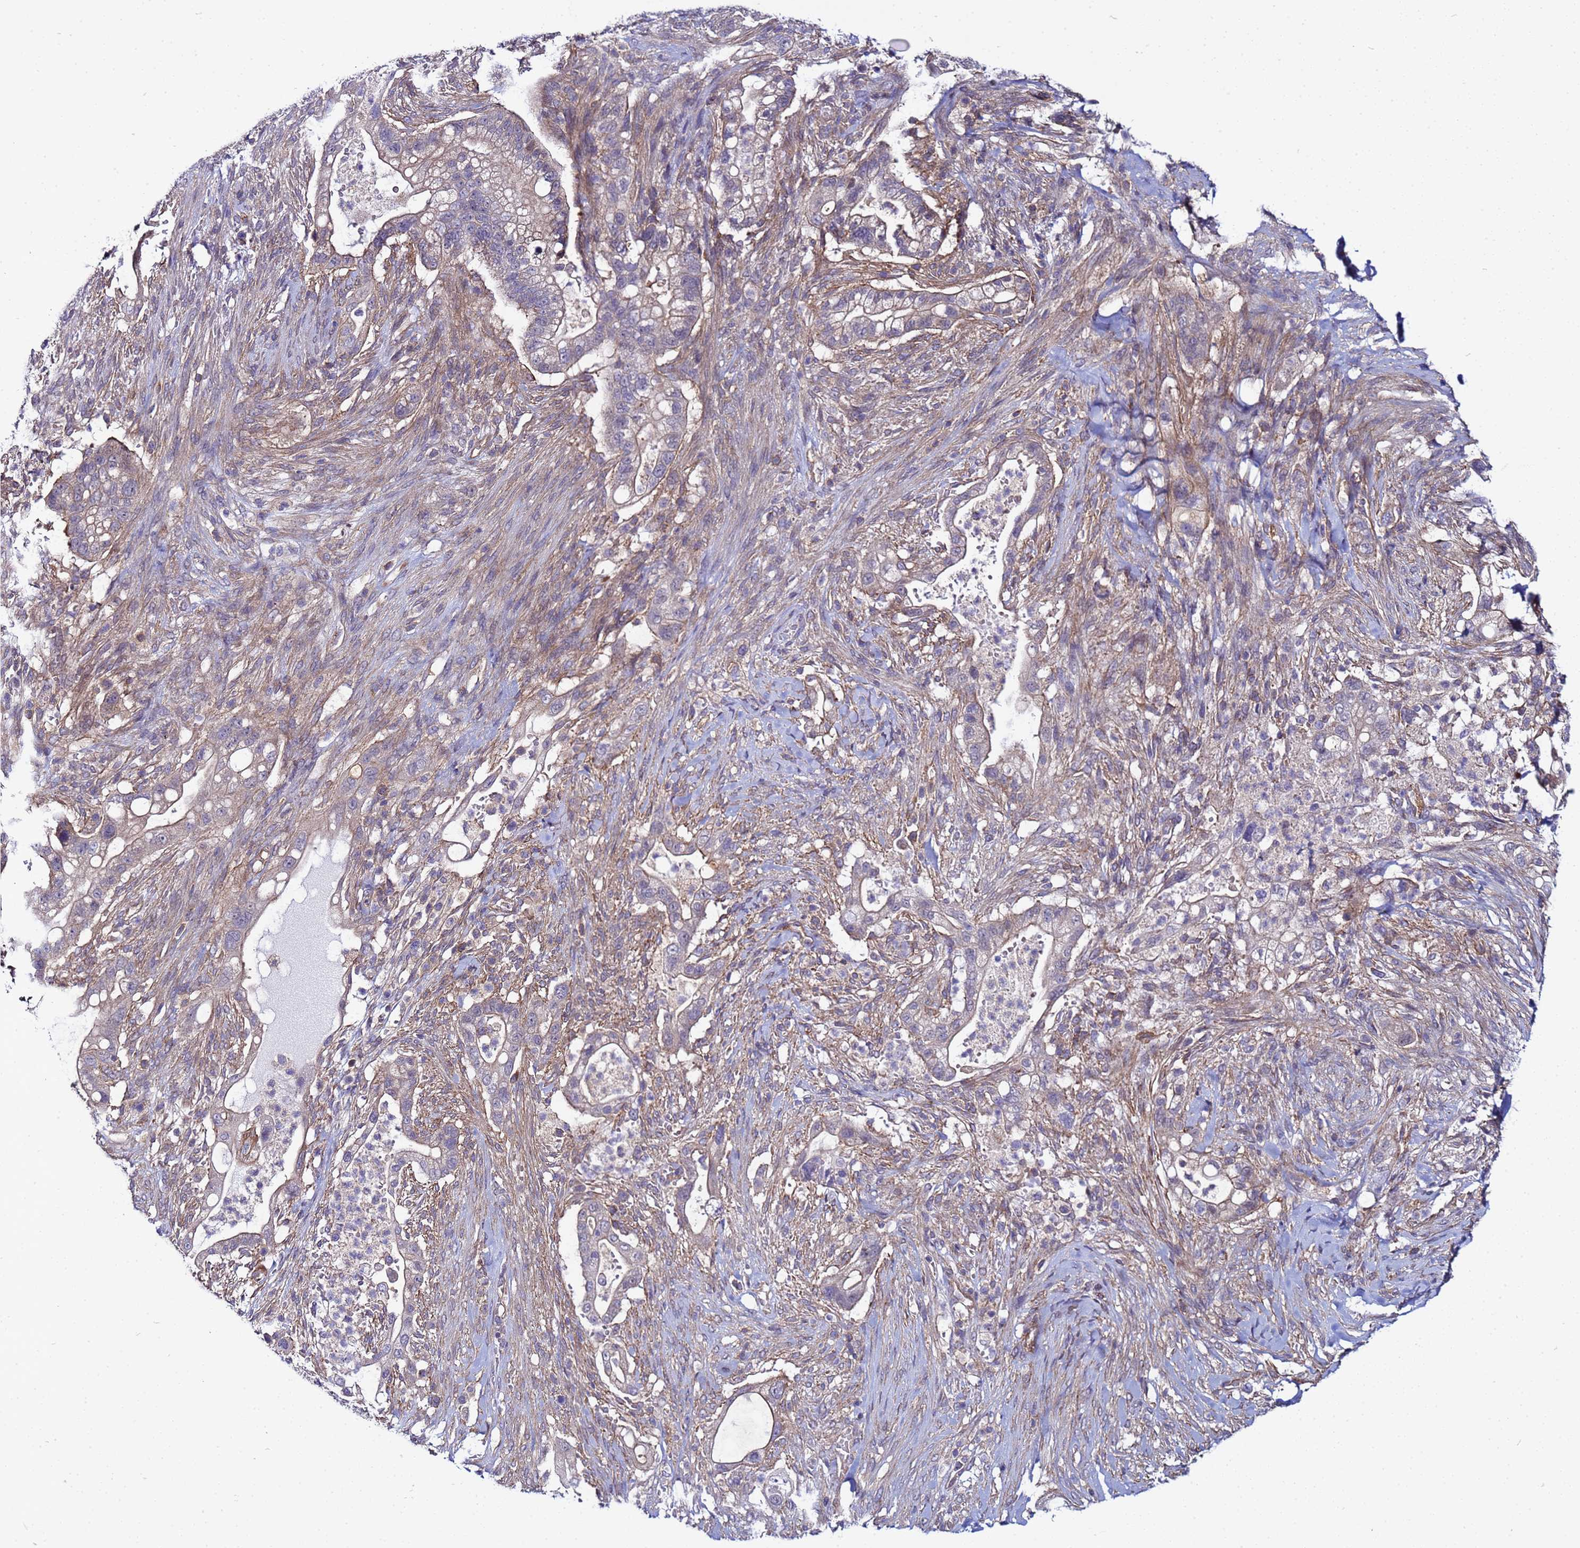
{"staining": {"intensity": "weak", "quantity": "25%-75%", "location": "cytoplasmic/membranous"}, "tissue": "pancreatic cancer", "cell_type": "Tumor cells", "image_type": "cancer", "snomed": [{"axis": "morphology", "description": "Adenocarcinoma, NOS"}, {"axis": "topography", "description": "Pancreas"}], "caption": "Adenocarcinoma (pancreatic) stained with DAB immunohistochemistry reveals low levels of weak cytoplasmic/membranous expression in approximately 25%-75% of tumor cells.", "gene": "STK38", "patient": {"sex": "male", "age": 44}}